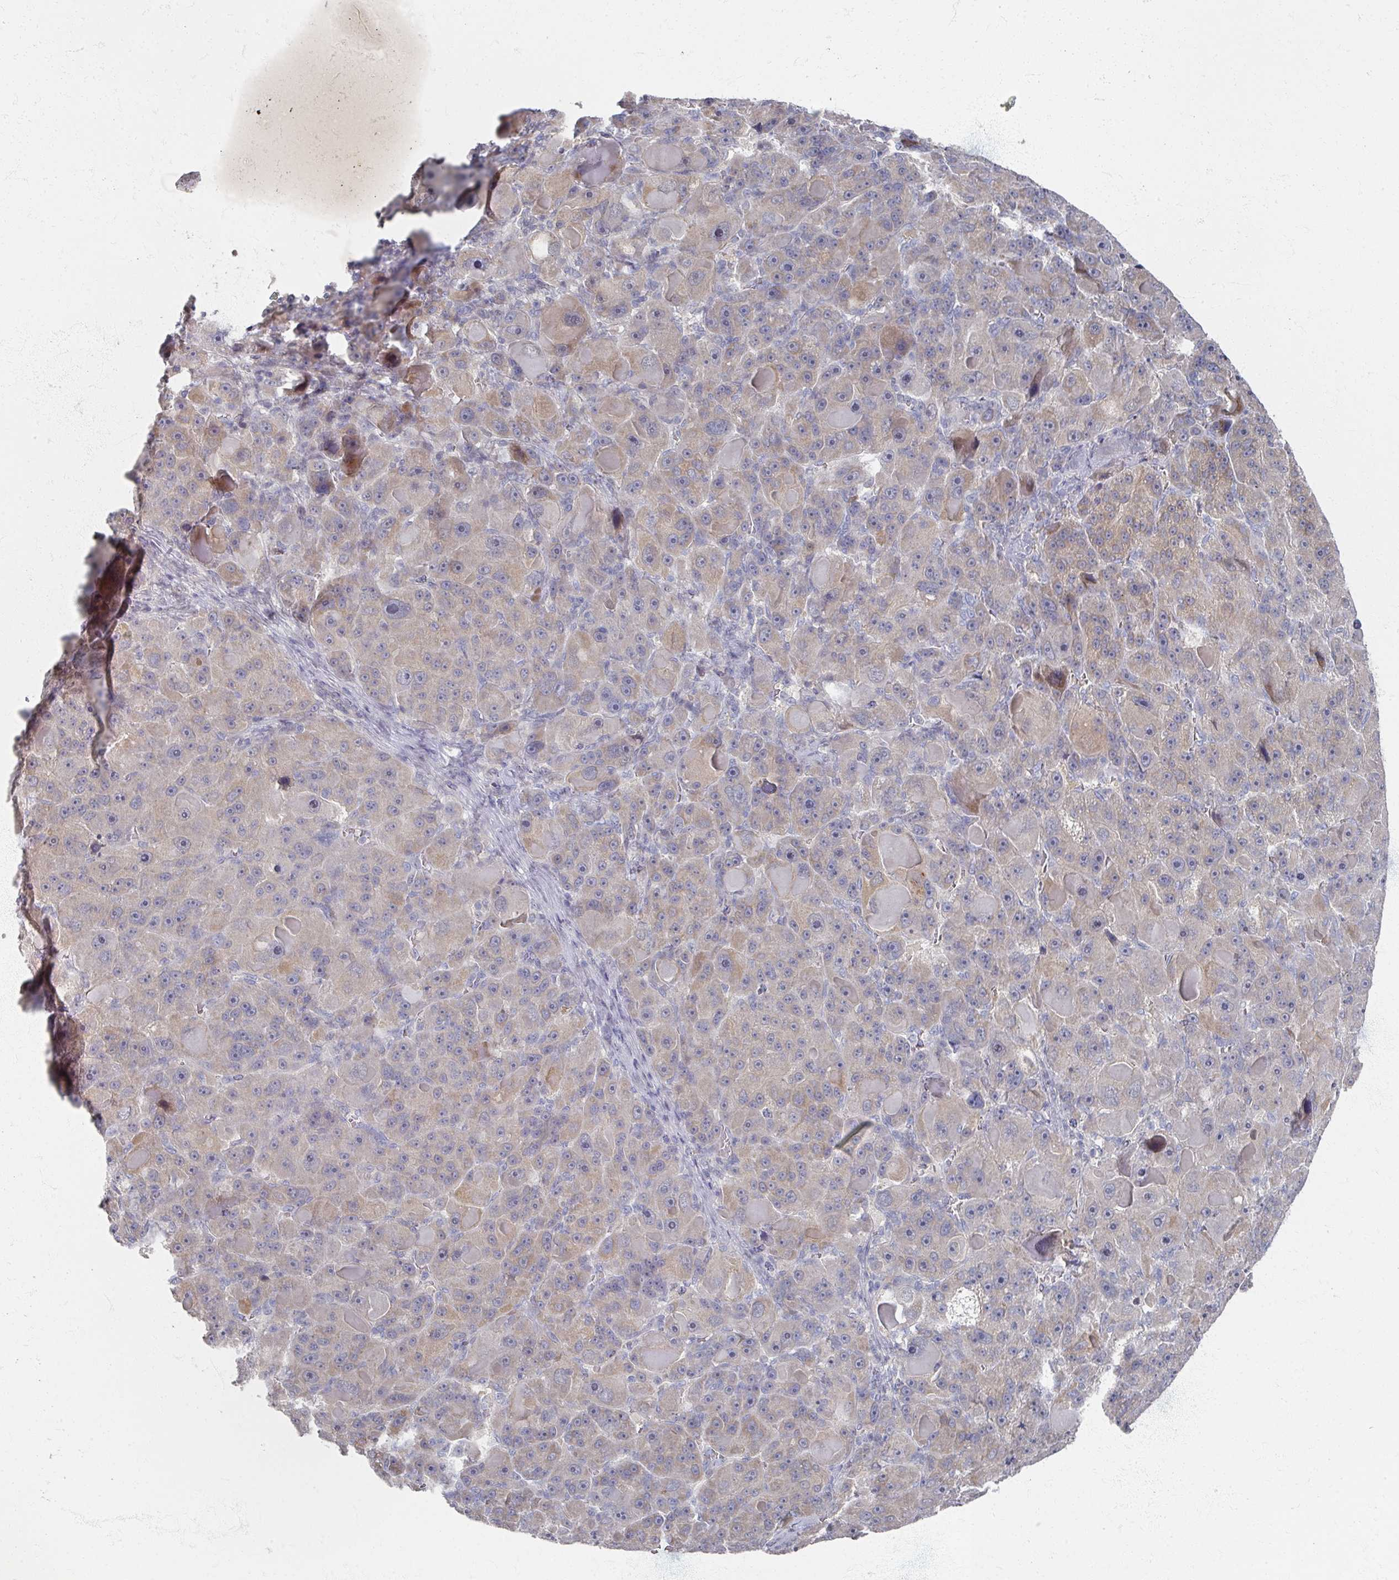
{"staining": {"intensity": "weak", "quantity": "25%-75%", "location": "cytoplasmic/membranous"}, "tissue": "liver cancer", "cell_type": "Tumor cells", "image_type": "cancer", "snomed": [{"axis": "morphology", "description": "Carcinoma, Hepatocellular, NOS"}, {"axis": "topography", "description": "Liver"}], "caption": "Human hepatocellular carcinoma (liver) stained for a protein (brown) reveals weak cytoplasmic/membranous positive expression in approximately 25%-75% of tumor cells.", "gene": "TTYH3", "patient": {"sex": "male", "age": 76}}